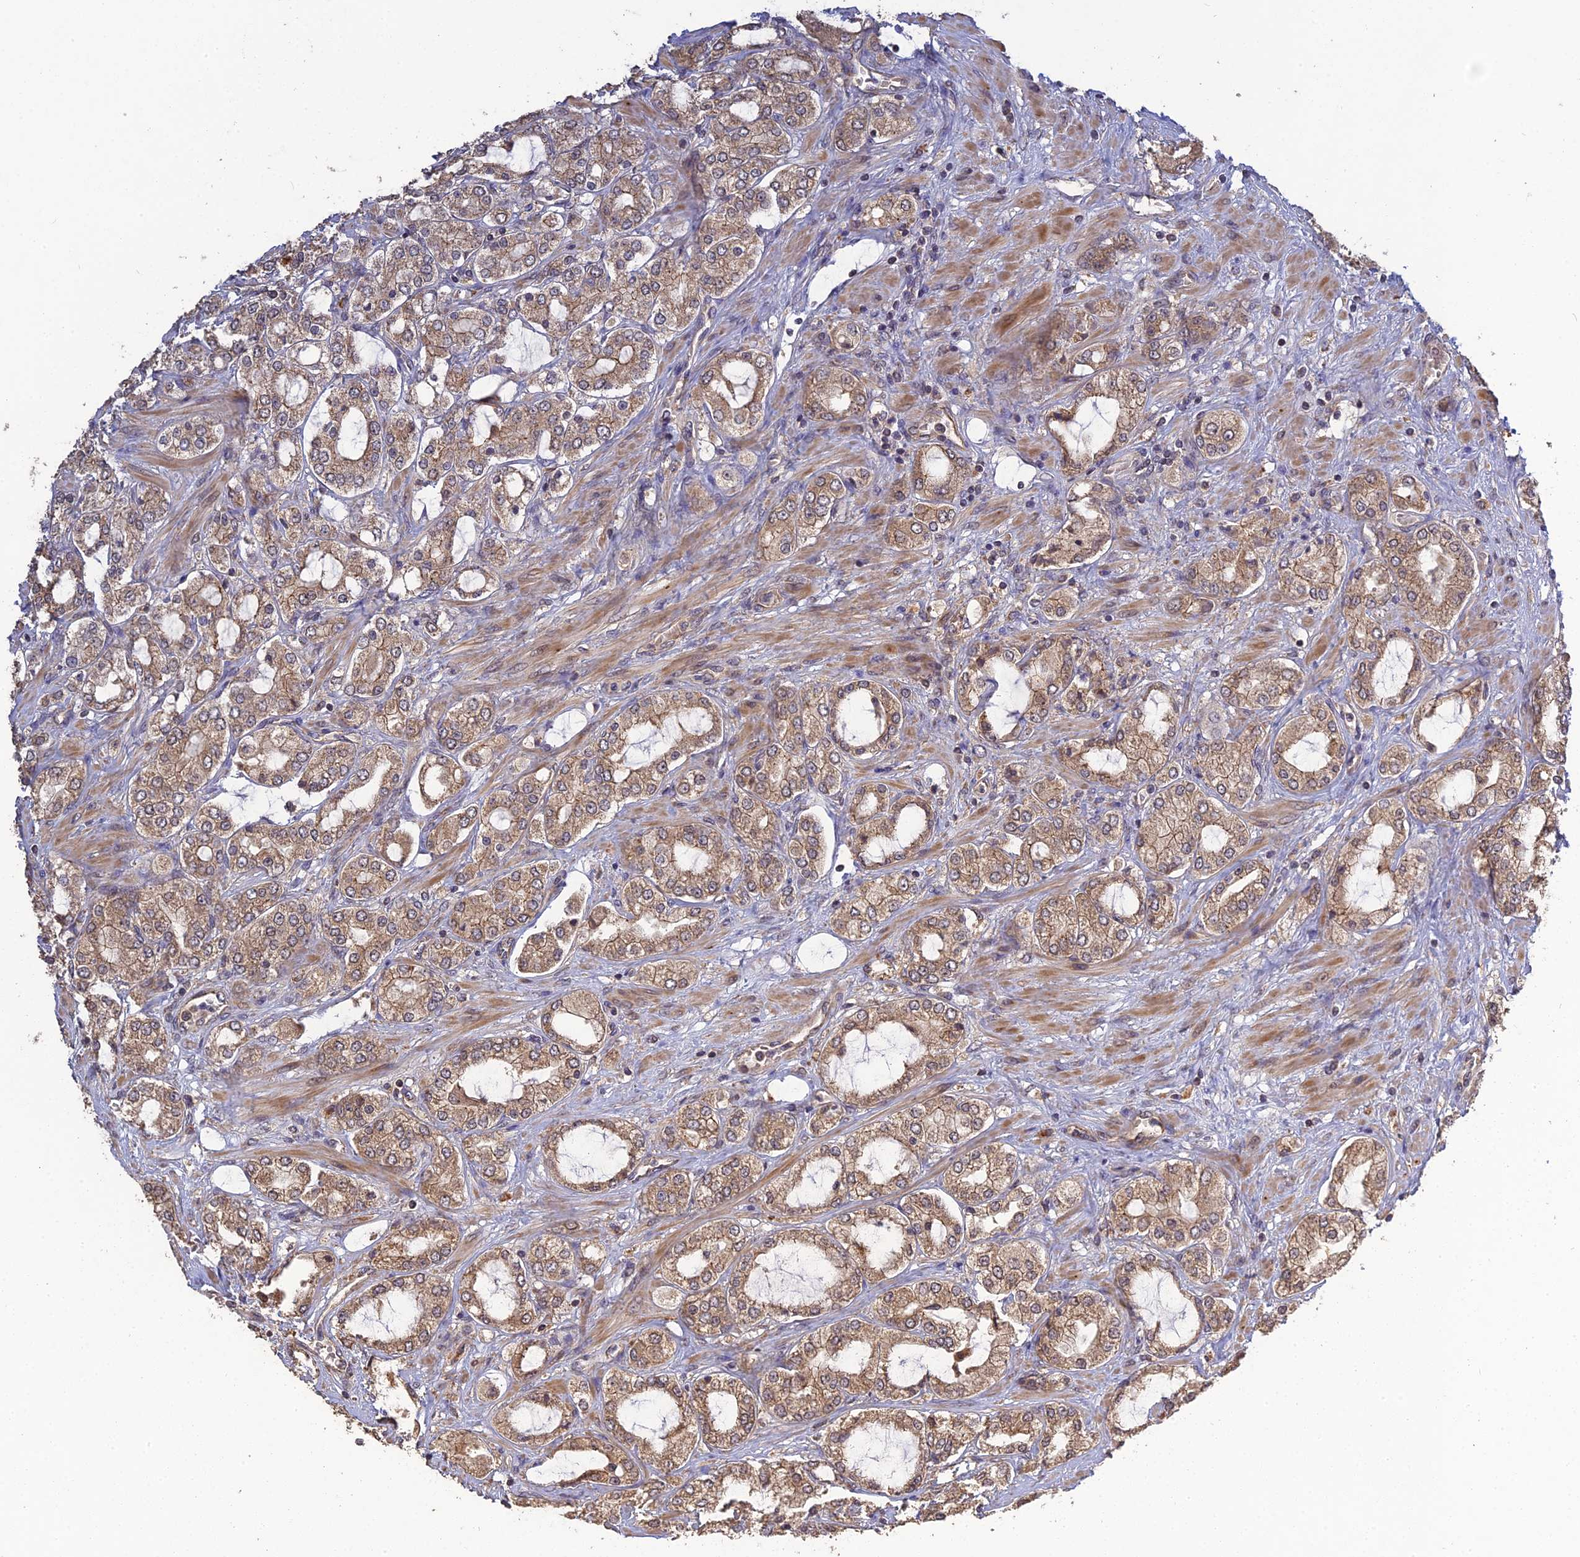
{"staining": {"intensity": "moderate", "quantity": ">75%", "location": "cytoplasmic/membranous"}, "tissue": "prostate cancer", "cell_type": "Tumor cells", "image_type": "cancer", "snomed": [{"axis": "morphology", "description": "Adenocarcinoma, High grade"}, {"axis": "topography", "description": "Prostate"}], "caption": "Immunohistochemical staining of human prostate cancer (high-grade adenocarcinoma) displays medium levels of moderate cytoplasmic/membranous protein positivity in approximately >75% of tumor cells.", "gene": "ARHGAP40", "patient": {"sex": "male", "age": 64}}